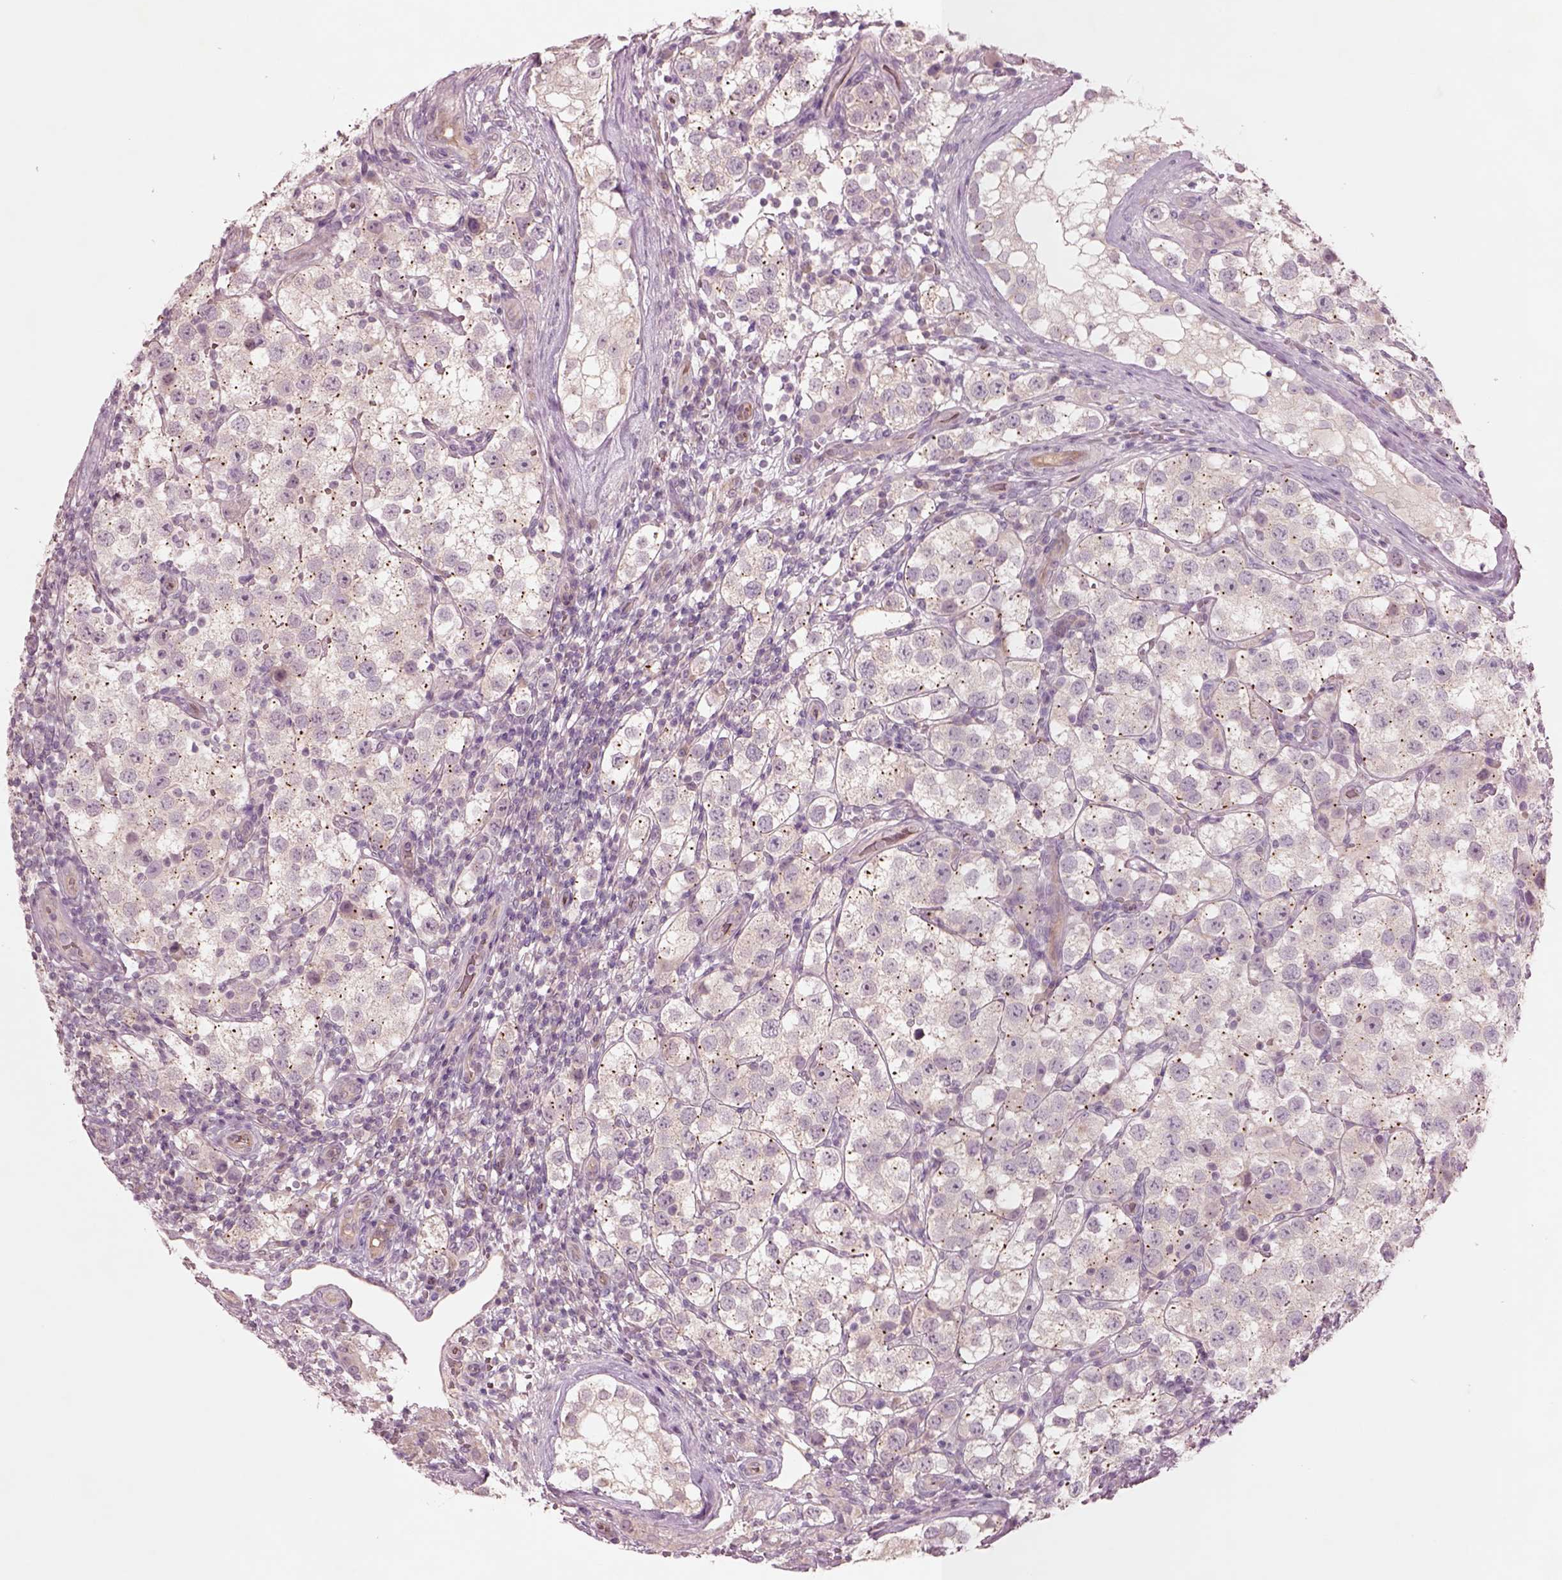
{"staining": {"intensity": "negative", "quantity": "none", "location": "none"}, "tissue": "testis cancer", "cell_type": "Tumor cells", "image_type": "cancer", "snomed": [{"axis": "morphology", "description": "Seminoma, NOS"}, {"axis": "topography", "description": "Testis"}], "caption": "DAB immunohistochemical staining of human testis cancer shows no significant positivity in tumor cells.", "gene": "DUOXA2", "patient": {"sex": "male", "age": 37}}